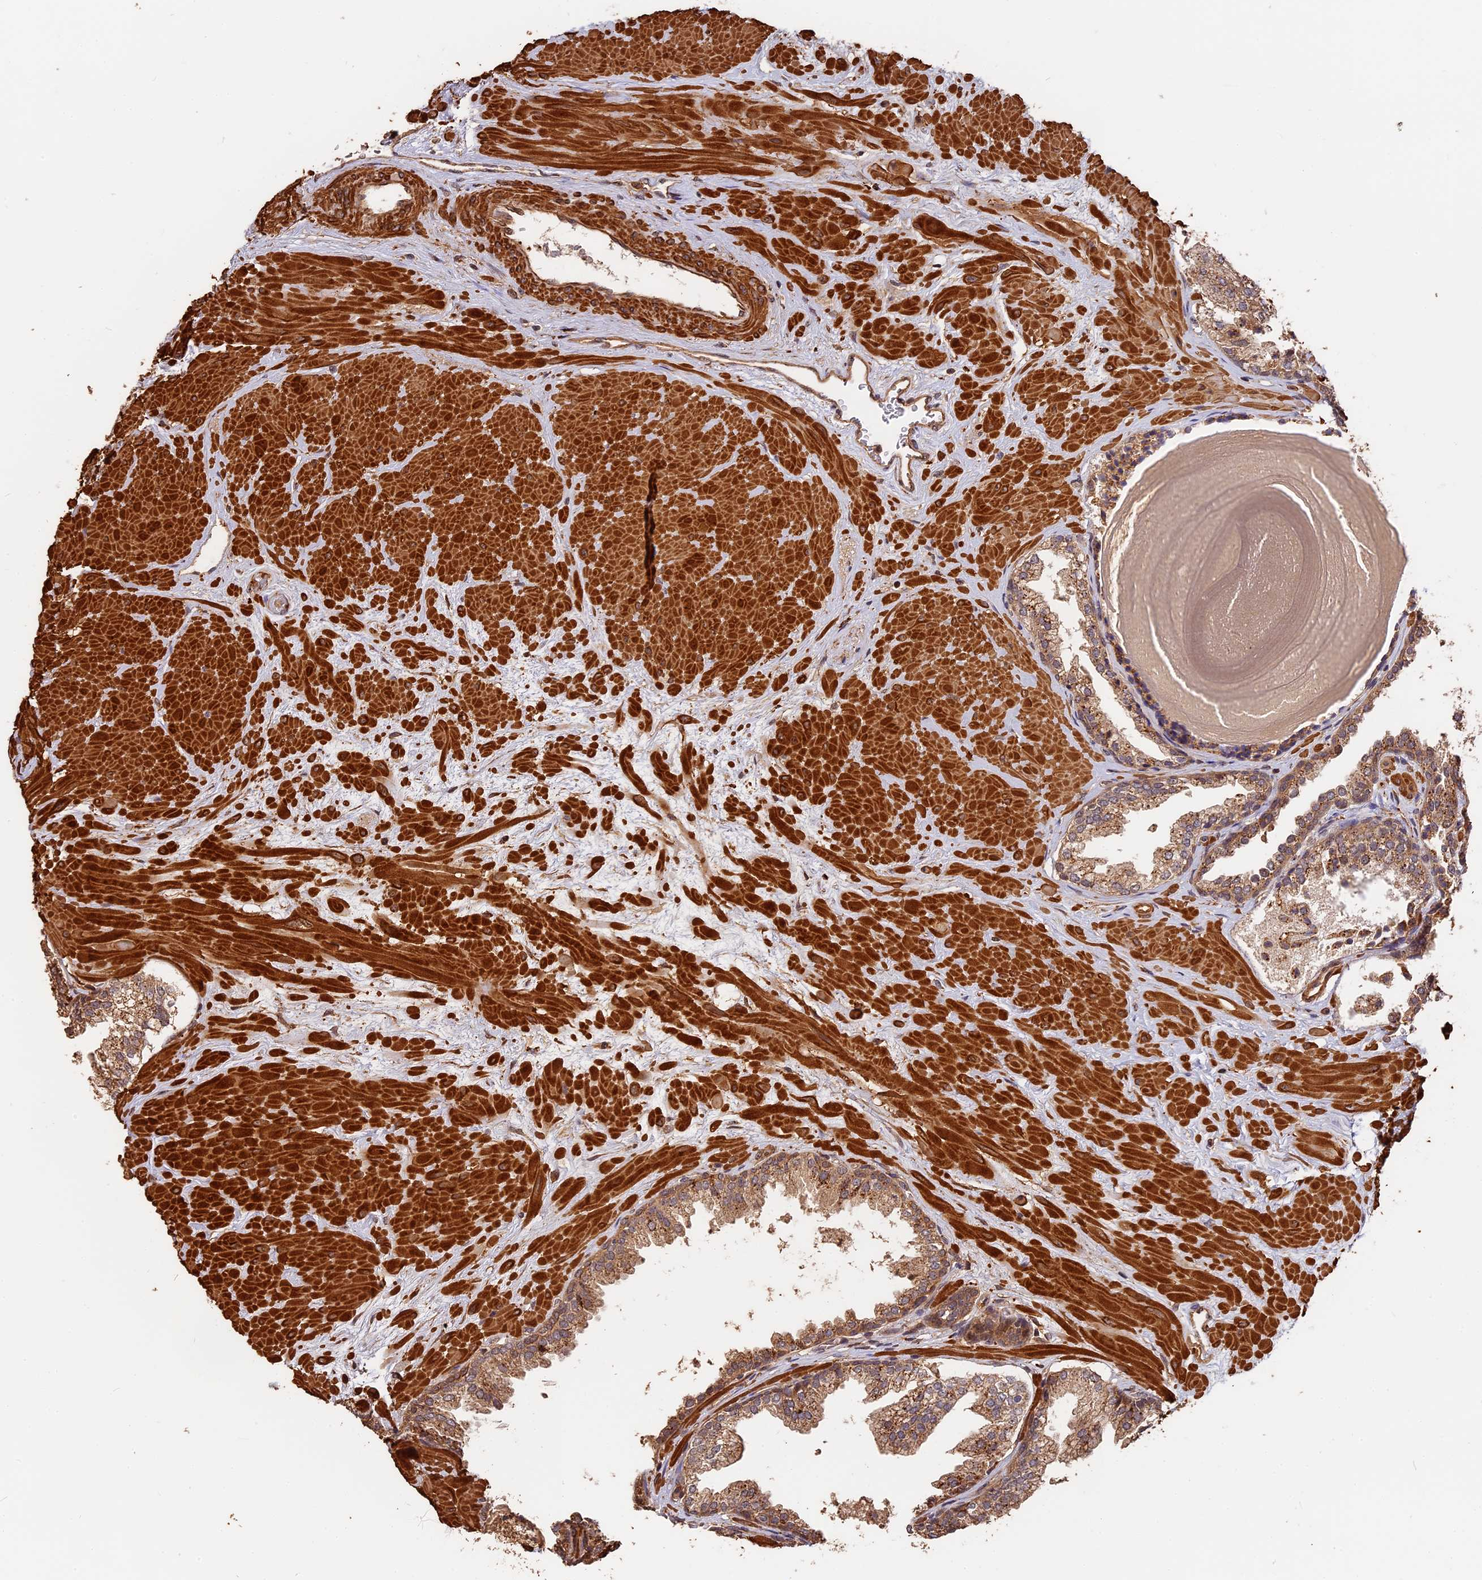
{"staining": {"intensity": "moderate", "quantity": ">75%", "location": "cytoplasmic/membranous"}, "tissue": "prostate", "cell_type": "Glandular cells", "image_type": "normal", "snomed": [{"axis": "morphology", "description": "Normal tissue, NOS"}, {"axis": "topography", "description": "Prostate"}], "caption": "Glandular cells demonstrate medium levels of moderate cytoplasmic/membranous expression in about >75% of cells in normal human prostate.", "gene": "MMP15", "patient": {"sex": "male", "age": 48}}